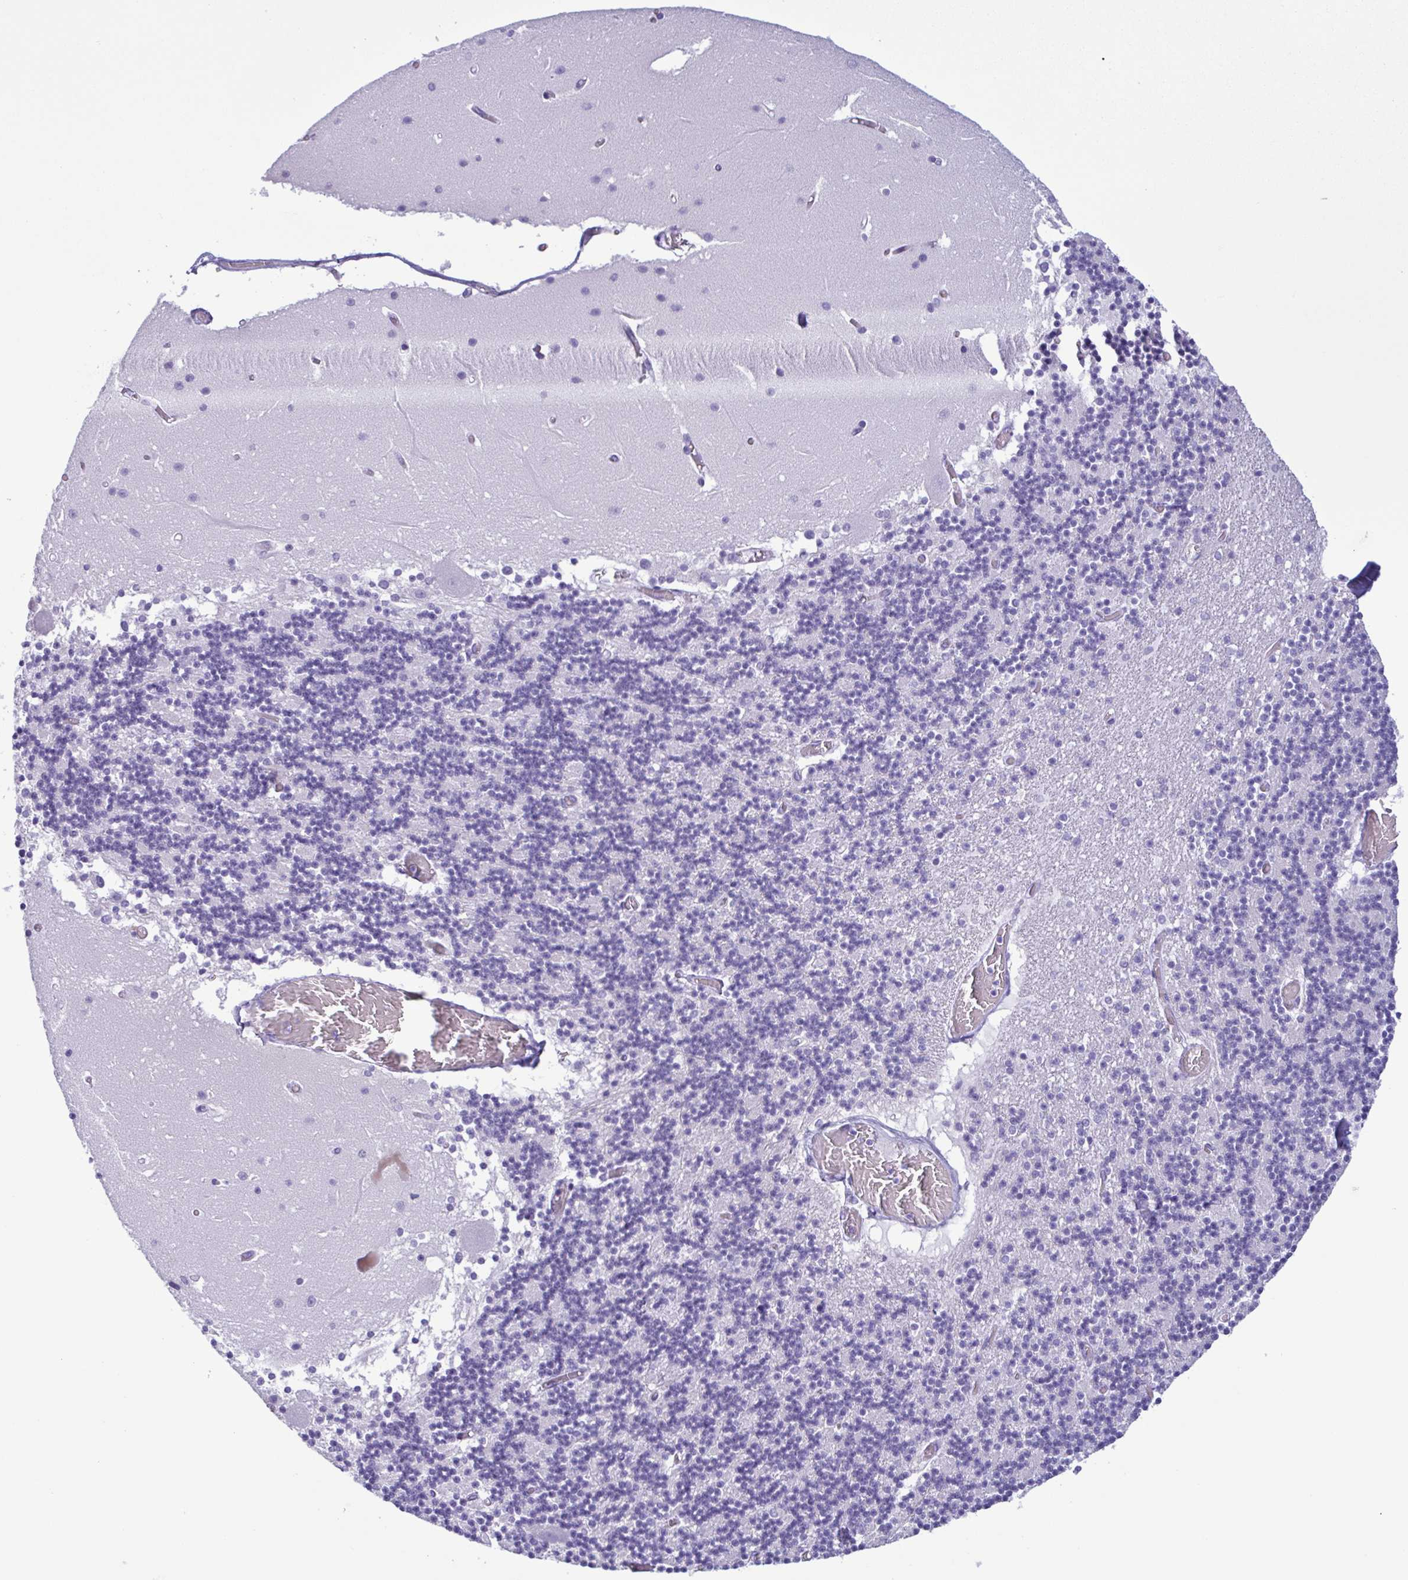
{"staining": {"intensity": "negative", "quantity": "none", "location": "none"}, "tissue": "cerebellum", "cell_type": "Cells in granular layer", "image_type": "normal", "snomed": [{"axis": "morphology", "description": "Normal tissue, NOS"}, {"axis": "topography", "description": "Cerebellum"}], "caption": "This is an IHC photomicrograph of normal human cerebellum. There is no expression in cells in granular layer.", "gene": "LTF", "patient": {"sex": "female", "age": 28}}